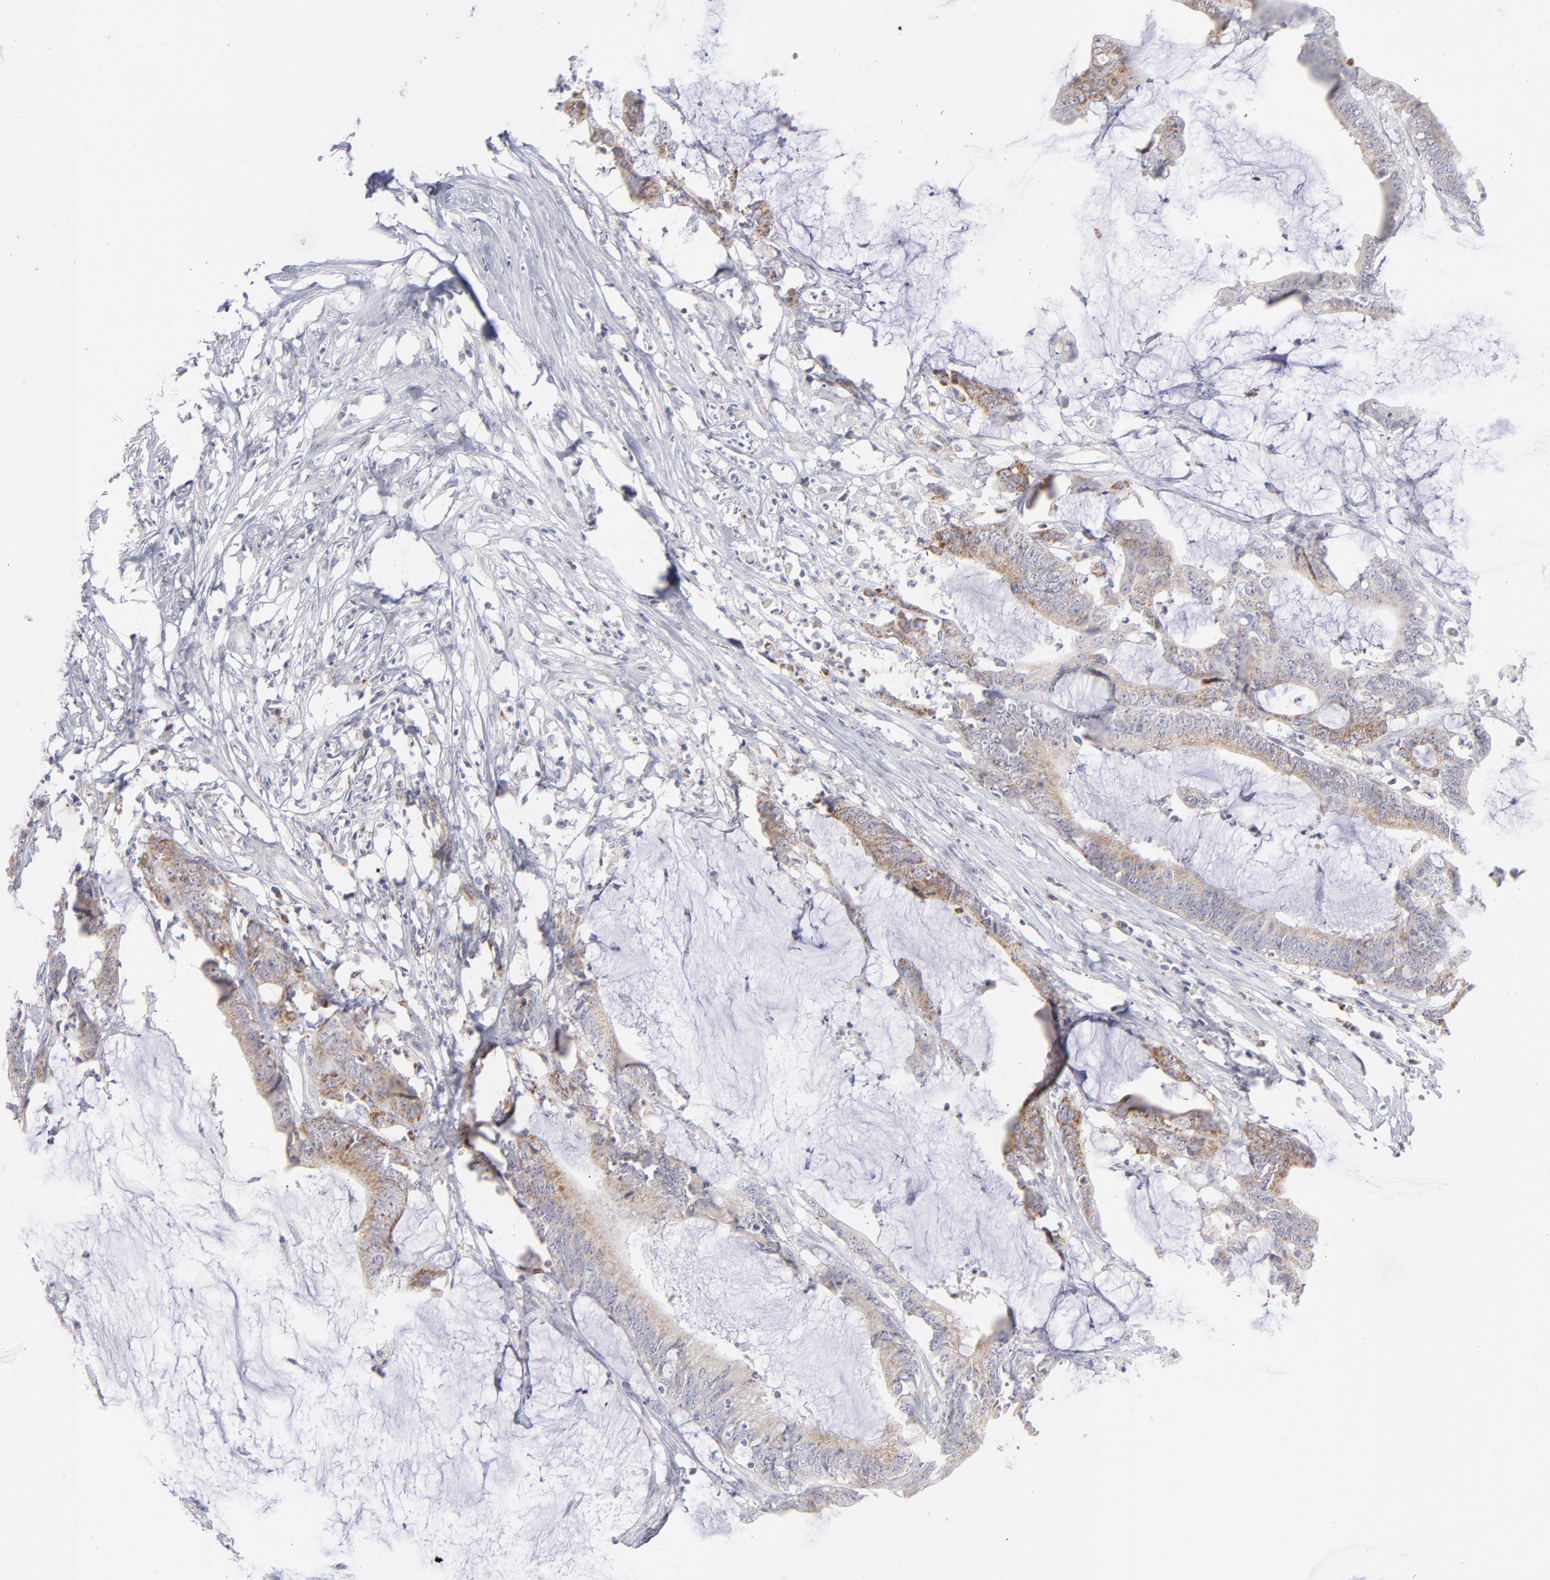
{"staining": {"intensity": "moderate", "quantity": ">75%", "location": "cytoplasmic/membranous"}, "tissue": "colorectal cancer", "cell_type": "Tumor cells", "image_type": "cancer", "snomed": [{"axis": "morphology", "description": "Adenocarcinoma, NOS"}, {"axis": "topography", "description": "Rectum"}], "caption": "Adenocarcinoma (colorectal) tissue exhibits moderate cytoplasmic/membranous expression in approximately >75% of tumor cells, visualized by immunohistochemistry.", "gene": "MTHFD2", "patient": {"sex": "female", "age": 66}}